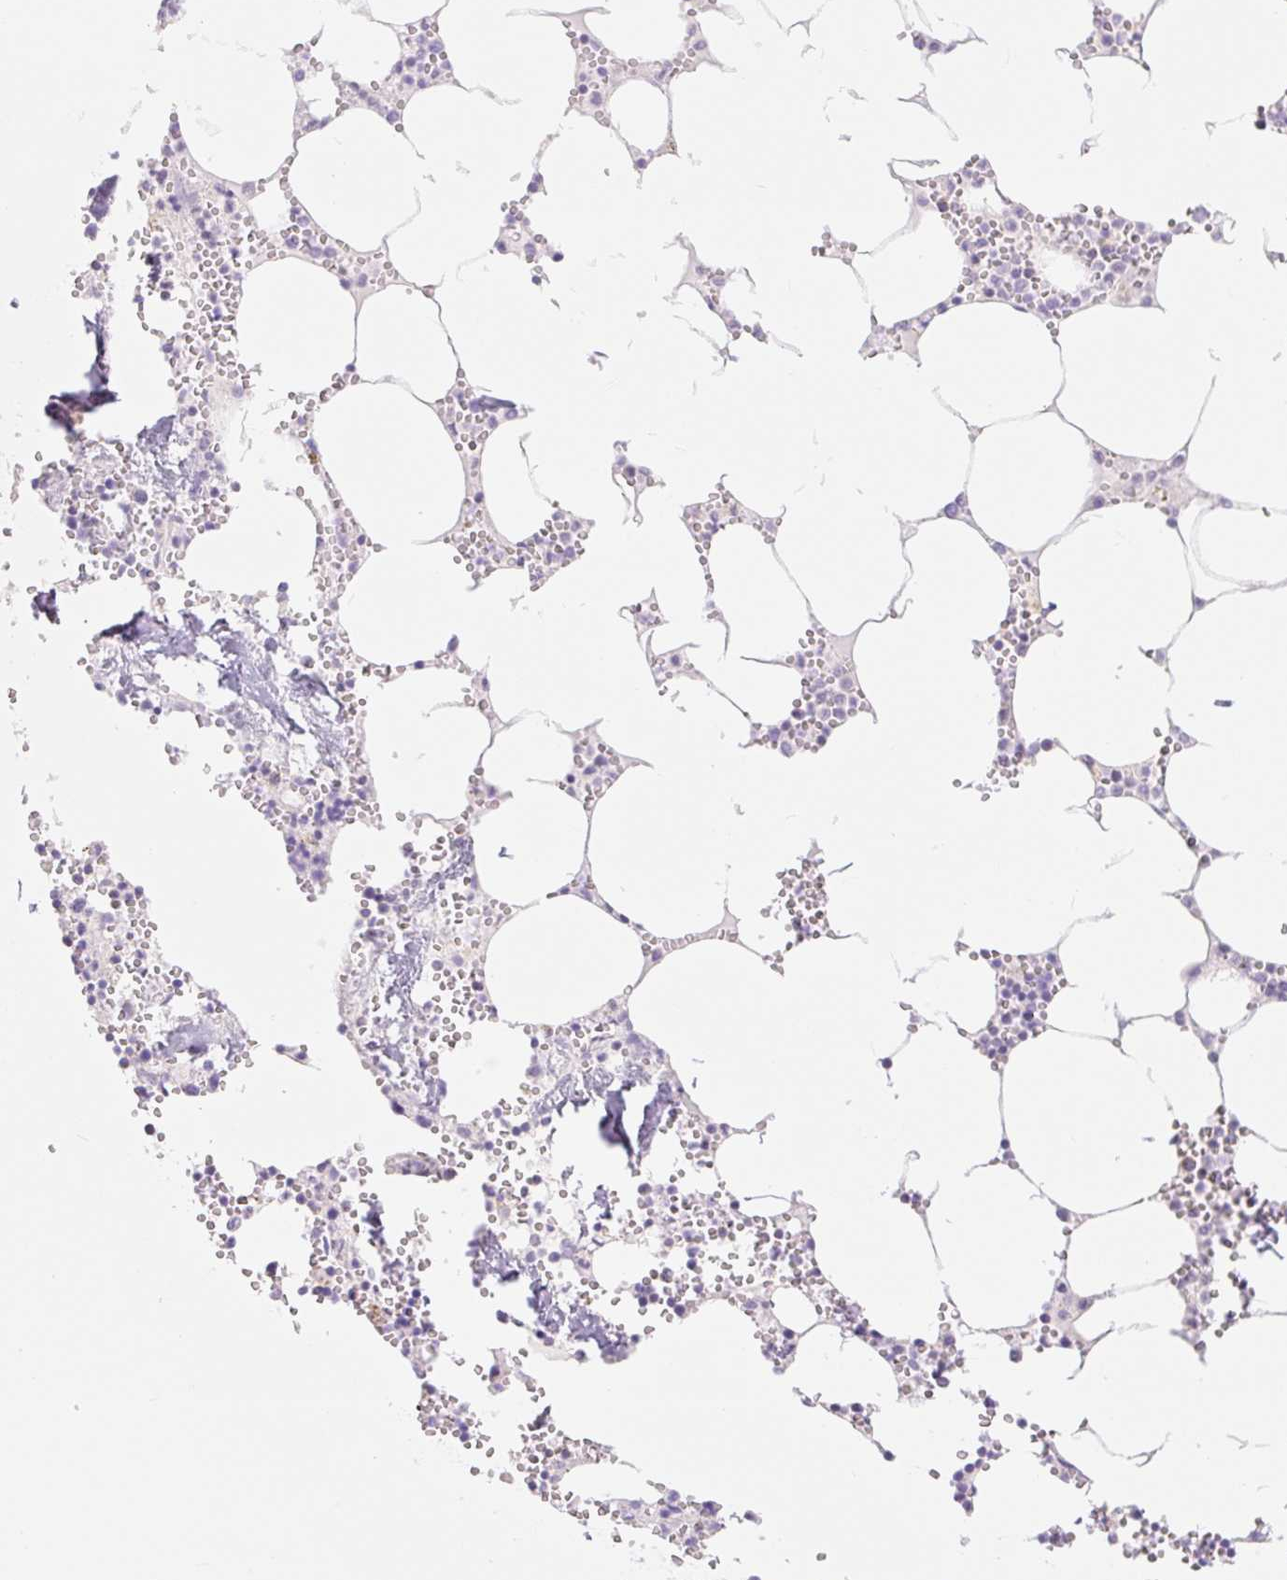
{"staining": {"intensity": "negative", "quantity": "none", "location": "none"}, "tissue": "bone marrow", "cell_type": "Hematopoietic cells", "image_type": "normal", "snomed": [{"axis": "morphology", "description": "Normal tissue, NOS"}, {"axis": "topography", "description": "Bone marrow"}], "caption": "High magnification brightfield microscopy of normal bone marrow stained with DAB (brown) and counterstained with hematoxylin (blue): hematopoietic cells show no significant positivity. (Immunohistochemistry (ihc), brightfield microscopy, high magnification).", "gene": "FOCAD", "patient": {"sex": "male", "age": 54}}